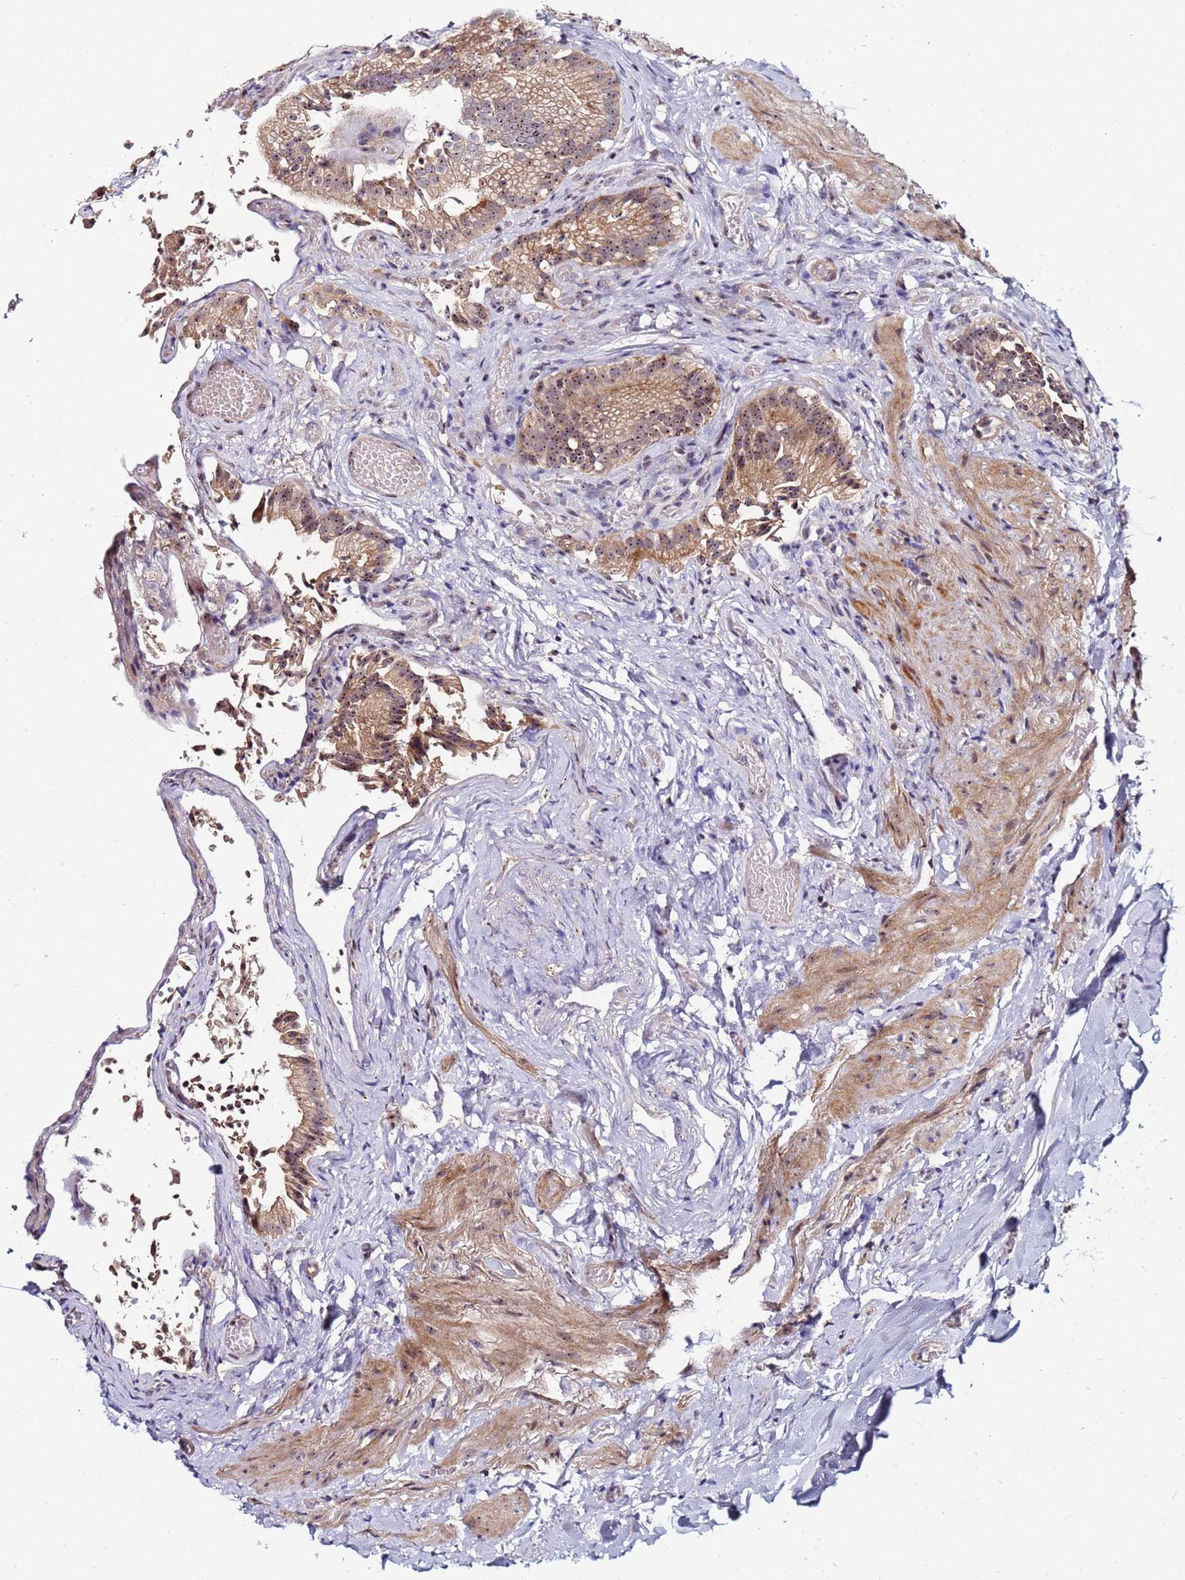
{"staining": {"intensity": "strong", "quantity": "25%-75%", "location": "cytoplasmic/membranous,nuclear"}, "tissue": "gallbladder", "cell_type": "Glandular cells", "image_type": "normal", "snomed": [{"axis": "morphology", "description": "Normal tissue, NOS"}, {"axis": "topography", "description": "Gallbladder"}], "caption": "Immunohistochemistry (IHC) staining of normal gallbladder, which reveals high levels of strong cytoplasmic/membranous,nuclear positivity in approximately 25%-75% of glandular cells indicating strong cytoplasmic/membranous,nuclear protein expression. The staining was performed using DAB (brown) for protein detection and nuclei were counterstained in hematoxylin (blue).", "gene": "KRI1", "patient": {"sex": "female", "age": 47}}